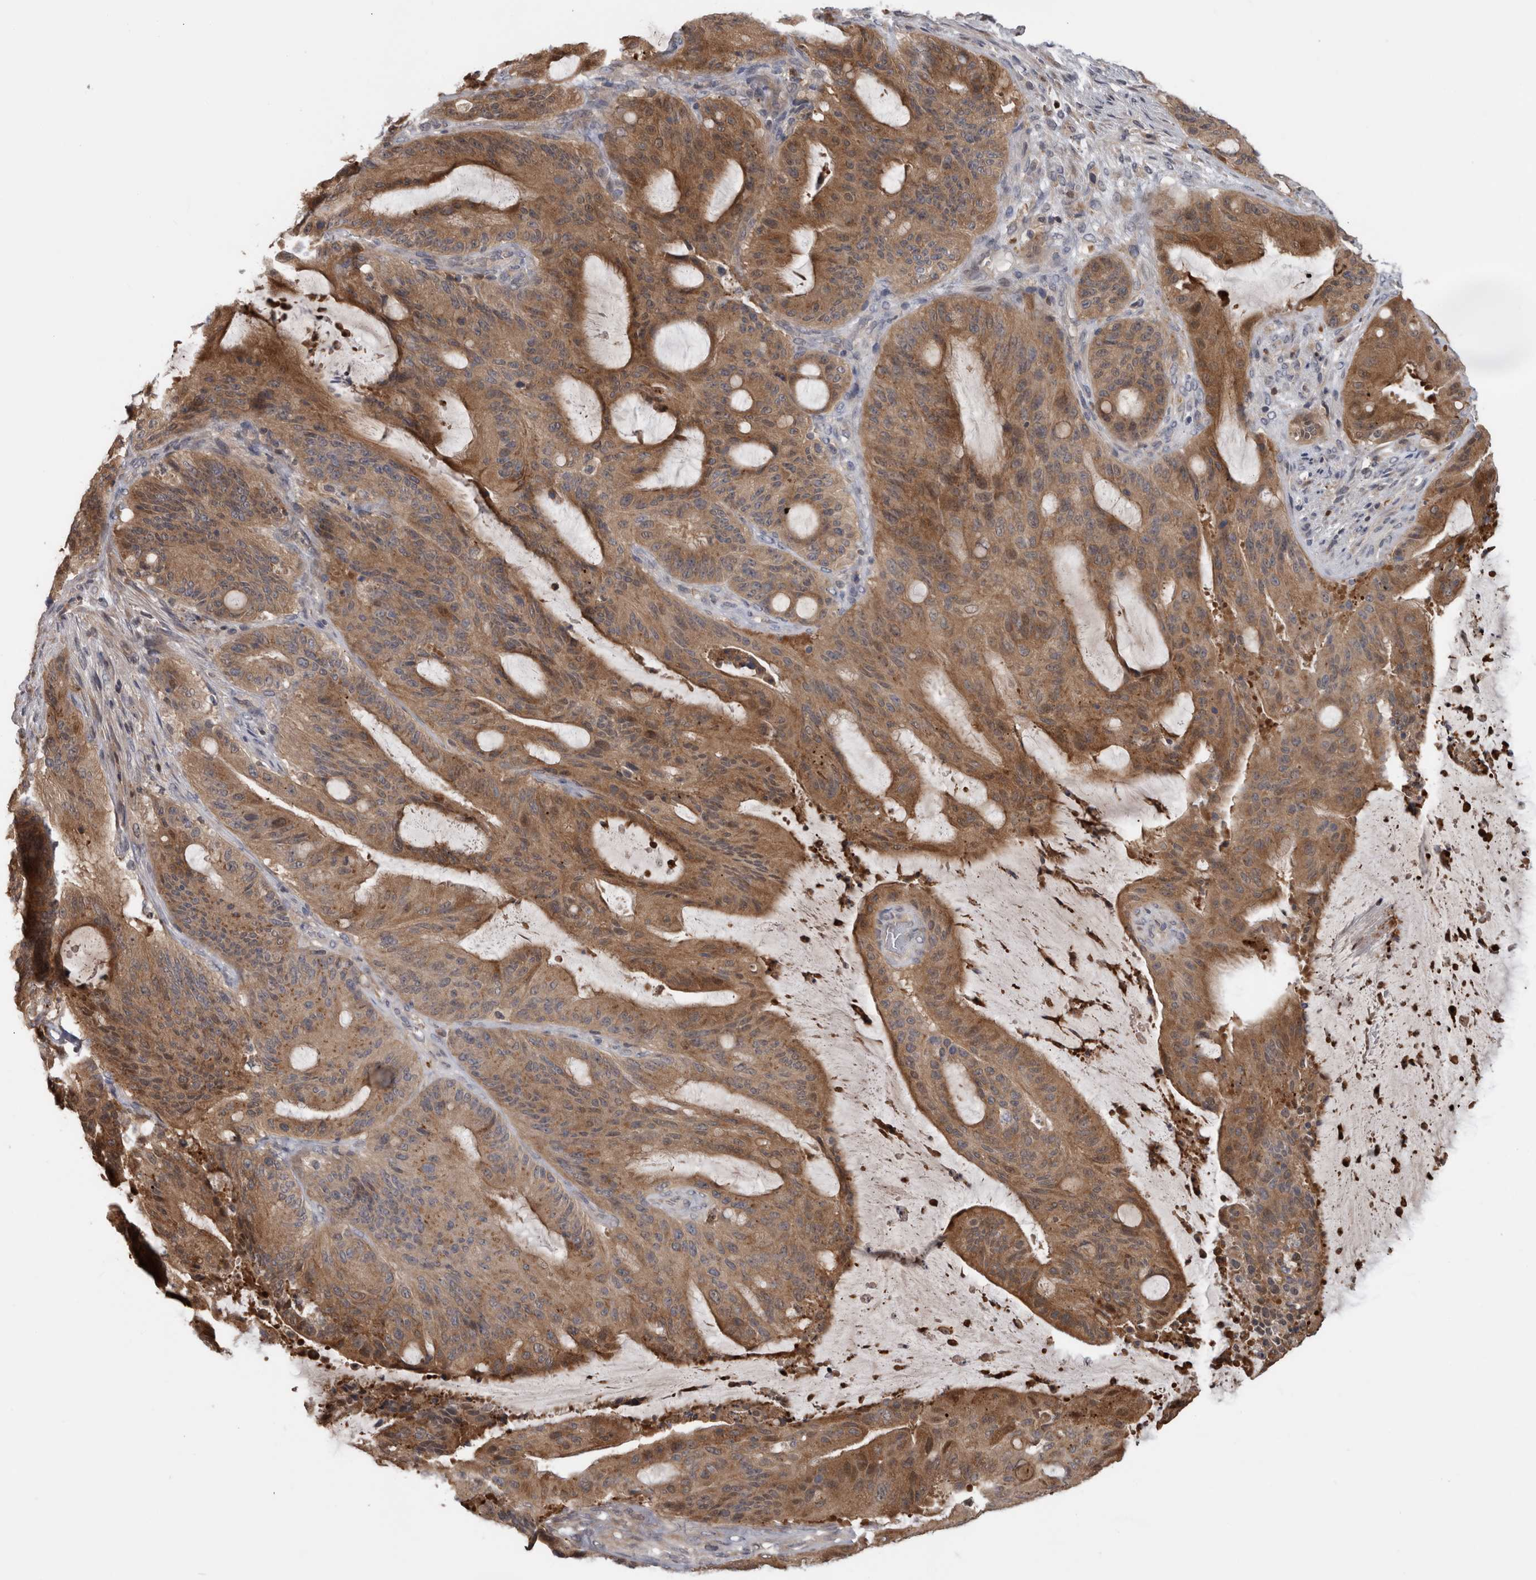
{"staining": {"intensity": "moderate", "quantity": ">75%", "location": "cytoplasmic/membranous"}, "tissue": "liver cancer", "cell_type": "Tumor cells", "image_type": "cancer", "snomed": [{"axis": "morphology", "description": "Normal tissue, NOS"}, {"axis": "morphology", "description": "Cholangiocarcinoma"}, {"axis": "topography", "description": "Liver"}, {"axis": "topography", "description": "Peripheral nerve tissue"}], "caption": "Brown immunohistochemical staining in human liver cancer (cholangiocarcinoma) demonstrates moderate cytoplasmic/membranous expression in approximately >75% of tumor cells. The staining is performed using DAB (3,3'-diaminobenzidine) brown chromogen to label protein expression. The nuclei are counter-stained blue using hematoxylin.", "gene": "USH1G", "patient": {"sex": "female", "age": 73}}